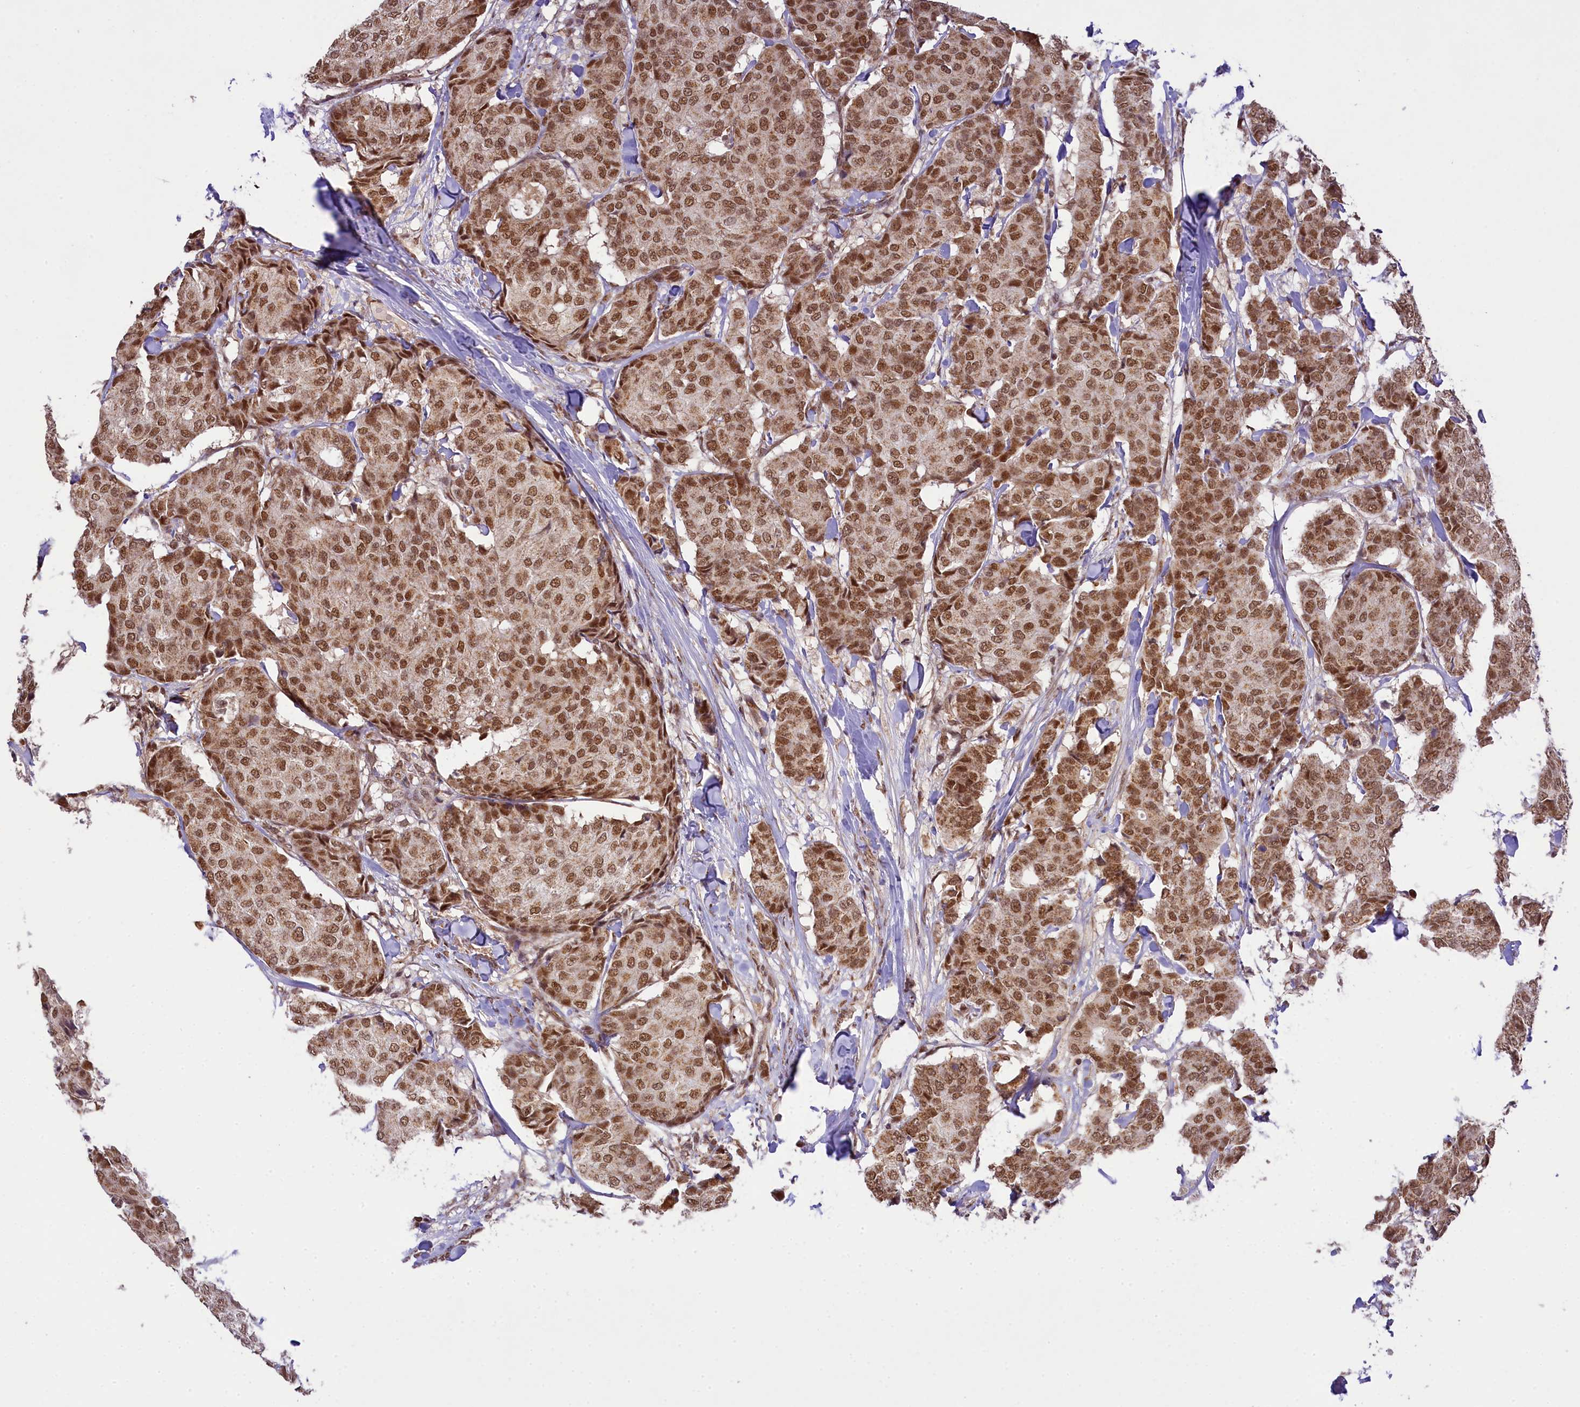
{"staining": {"intensity": "strong", "quantity": ">75%", "location": "nuclear"}, "tissue": "breast cancer", "cell_type": "Tumor cells", "image_type": "cancer", "snomed": [{"axis": "morphology", "description": "Duct carcinoma"}, {"axis": "topography", "description": "Breast"}], "caption": "Protein staining by immunohistochemistry displays strong nuclear positivity in about >75% of tumor cells in intraductal carcinoma (breast).", "gene": "PAF1", "patient": {"sex": "female", "age": 75}}